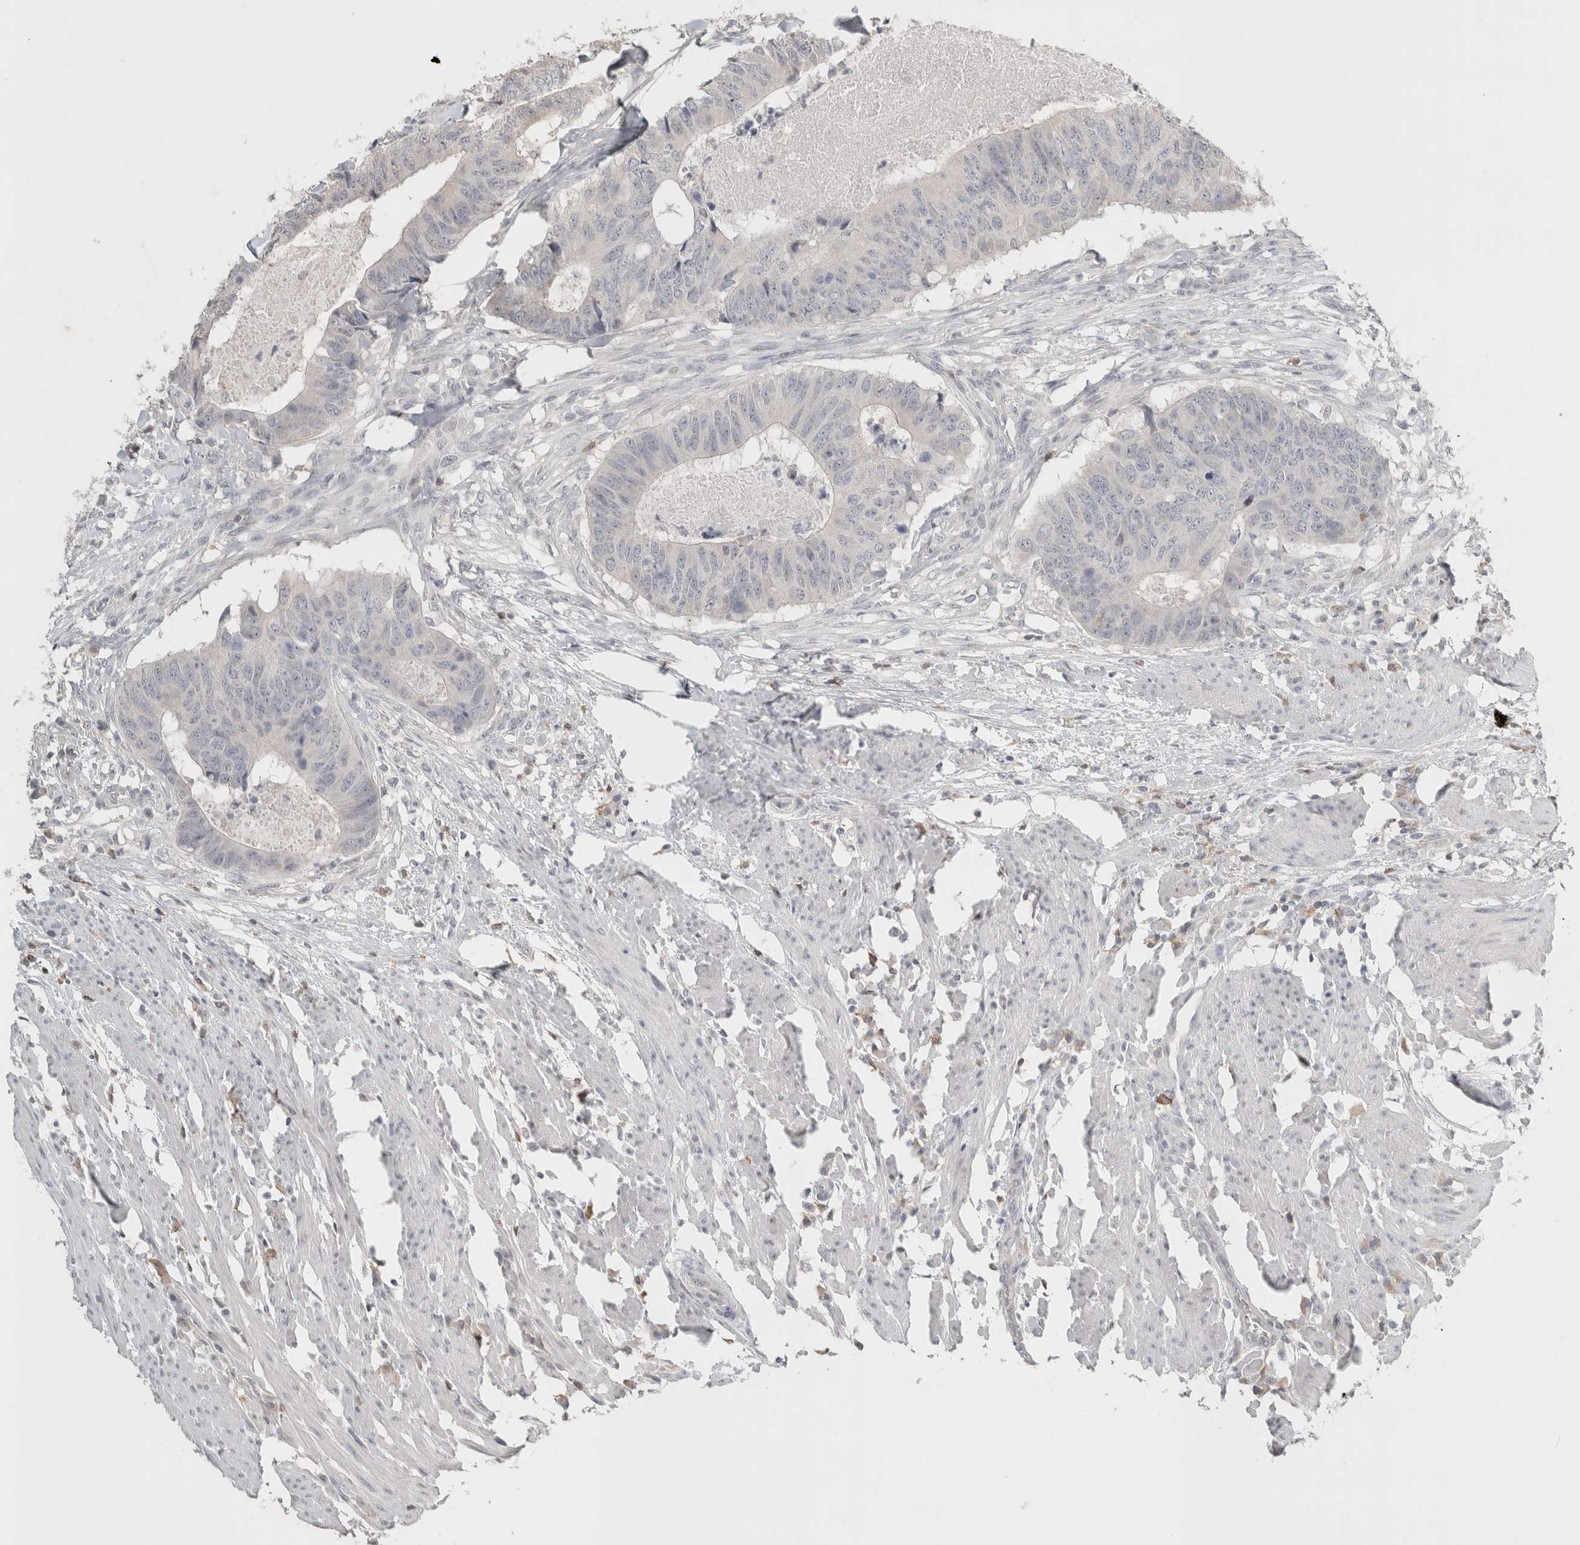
{"staining": {"intensity": "negative", "quantity": "none", "location": "none"}, "tissue": "colorectal cancer", "cell_type": "Tumor cells", "image_type": "cancer", "snomed": [{"axis": "morphology", "description": "Adenocarcinoma, NOS"}, {"axis": "topography", "description": "Colon"}], "caption": "Immunohistochemical staining of human adenocarcinoma (colorectal) shows no significant positivity in tumor cells.", "gene": "TRAT1", "patient": {"sex": "male", "age": 56}}